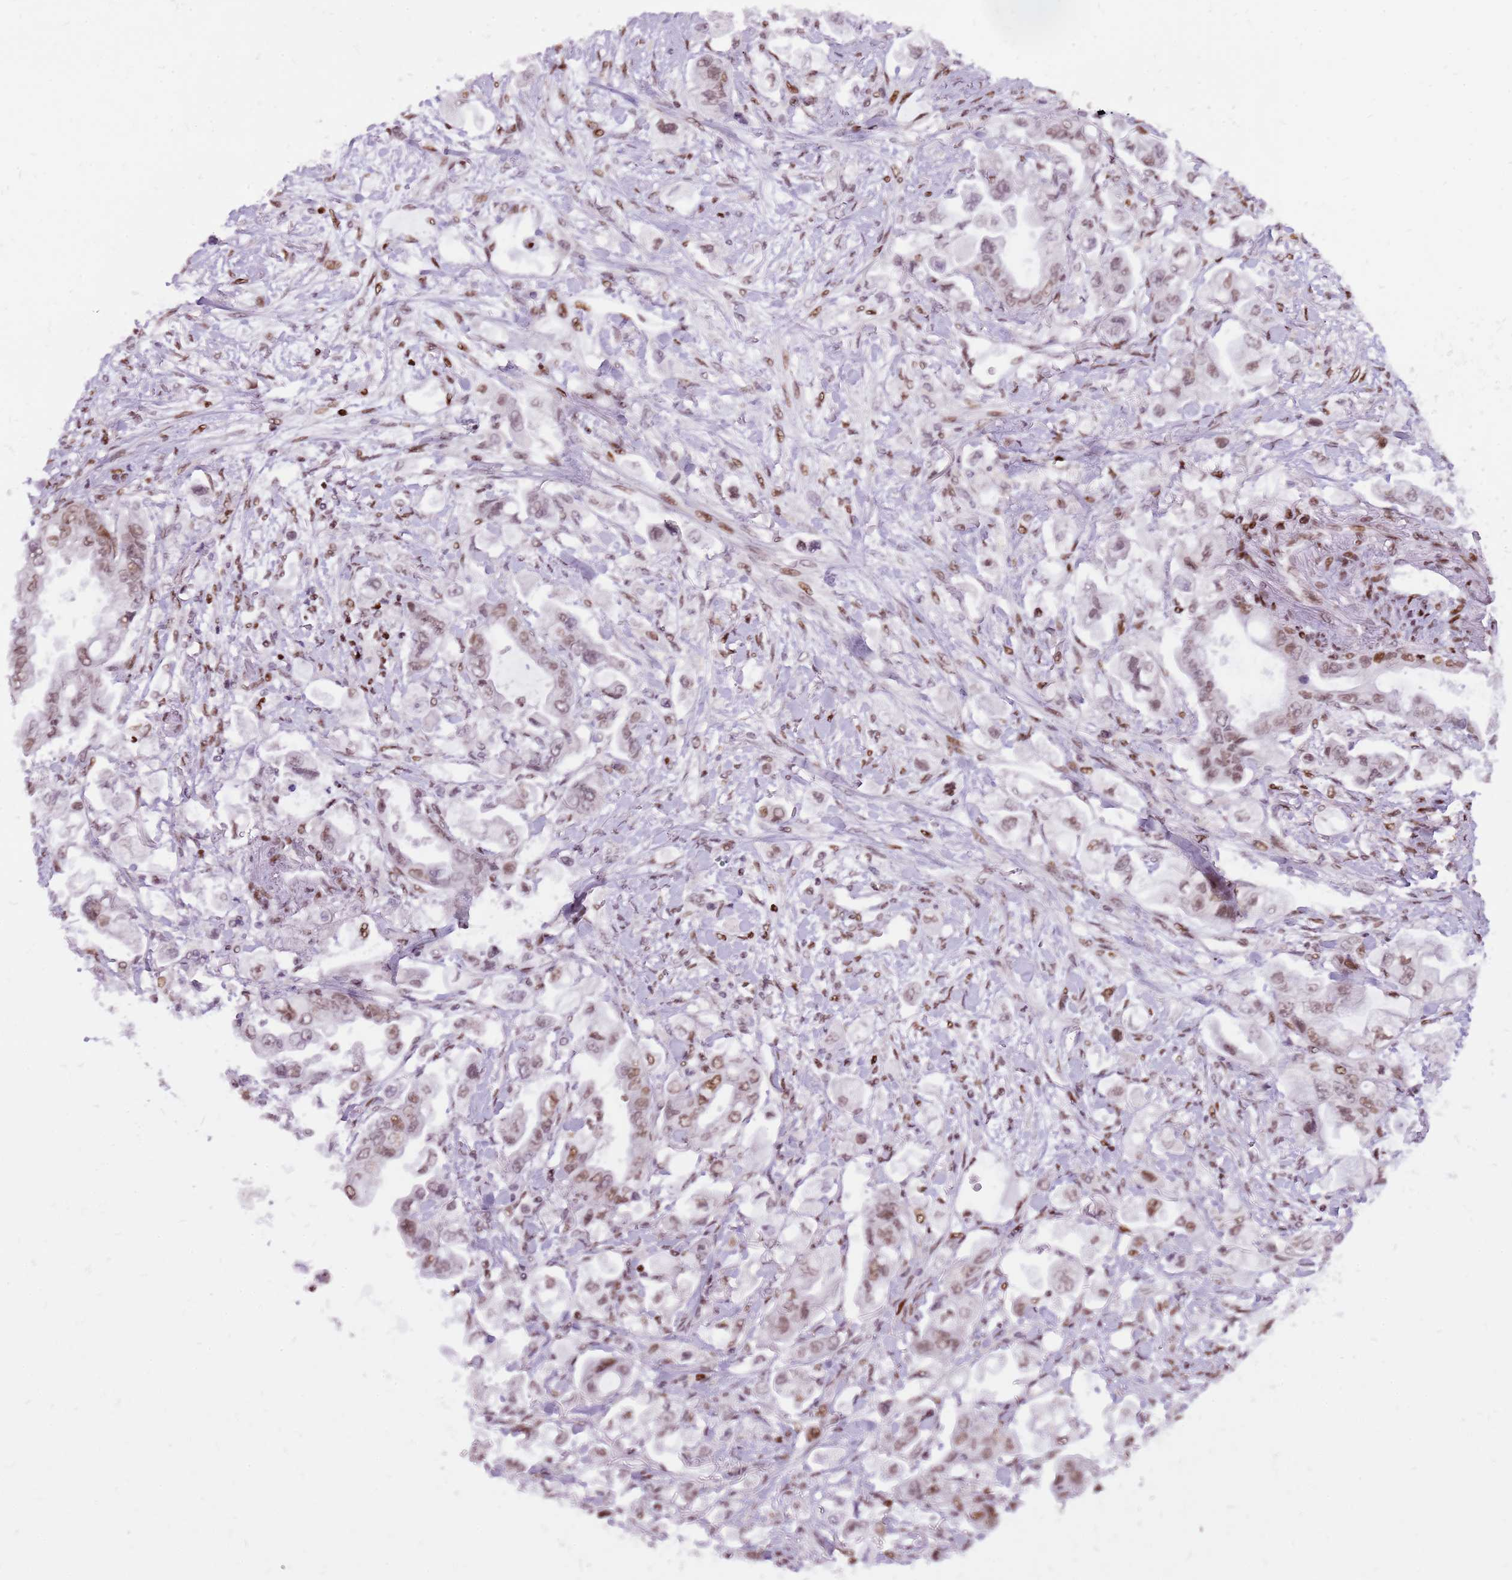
{"staining": {"intensity": "weak", "quantity": "25%-75%", "location": "nuclear"}, "tissue": "stomach cancer", "cell_type": "Tumor cells", "image_type": "cancer", "snomed": [{"axis": "morphology", "description": "Adenocarcinoma, NOS"}, {"axis": "topography", "description": "Stomach"}], "caption": "Immunohistochemical staining of human stomach cancer (adenocarcinoma) shows low levels of weak nuclear staining in about 25%-75% of tumor cells. The staining was performed using DAB to visualize the protein expression in brown, while the nuclei were stained in blue with hematoxylin (Magnification: 20x).", "gene": "WASHC4", "patient": {"sex": "male", "age": 62}}